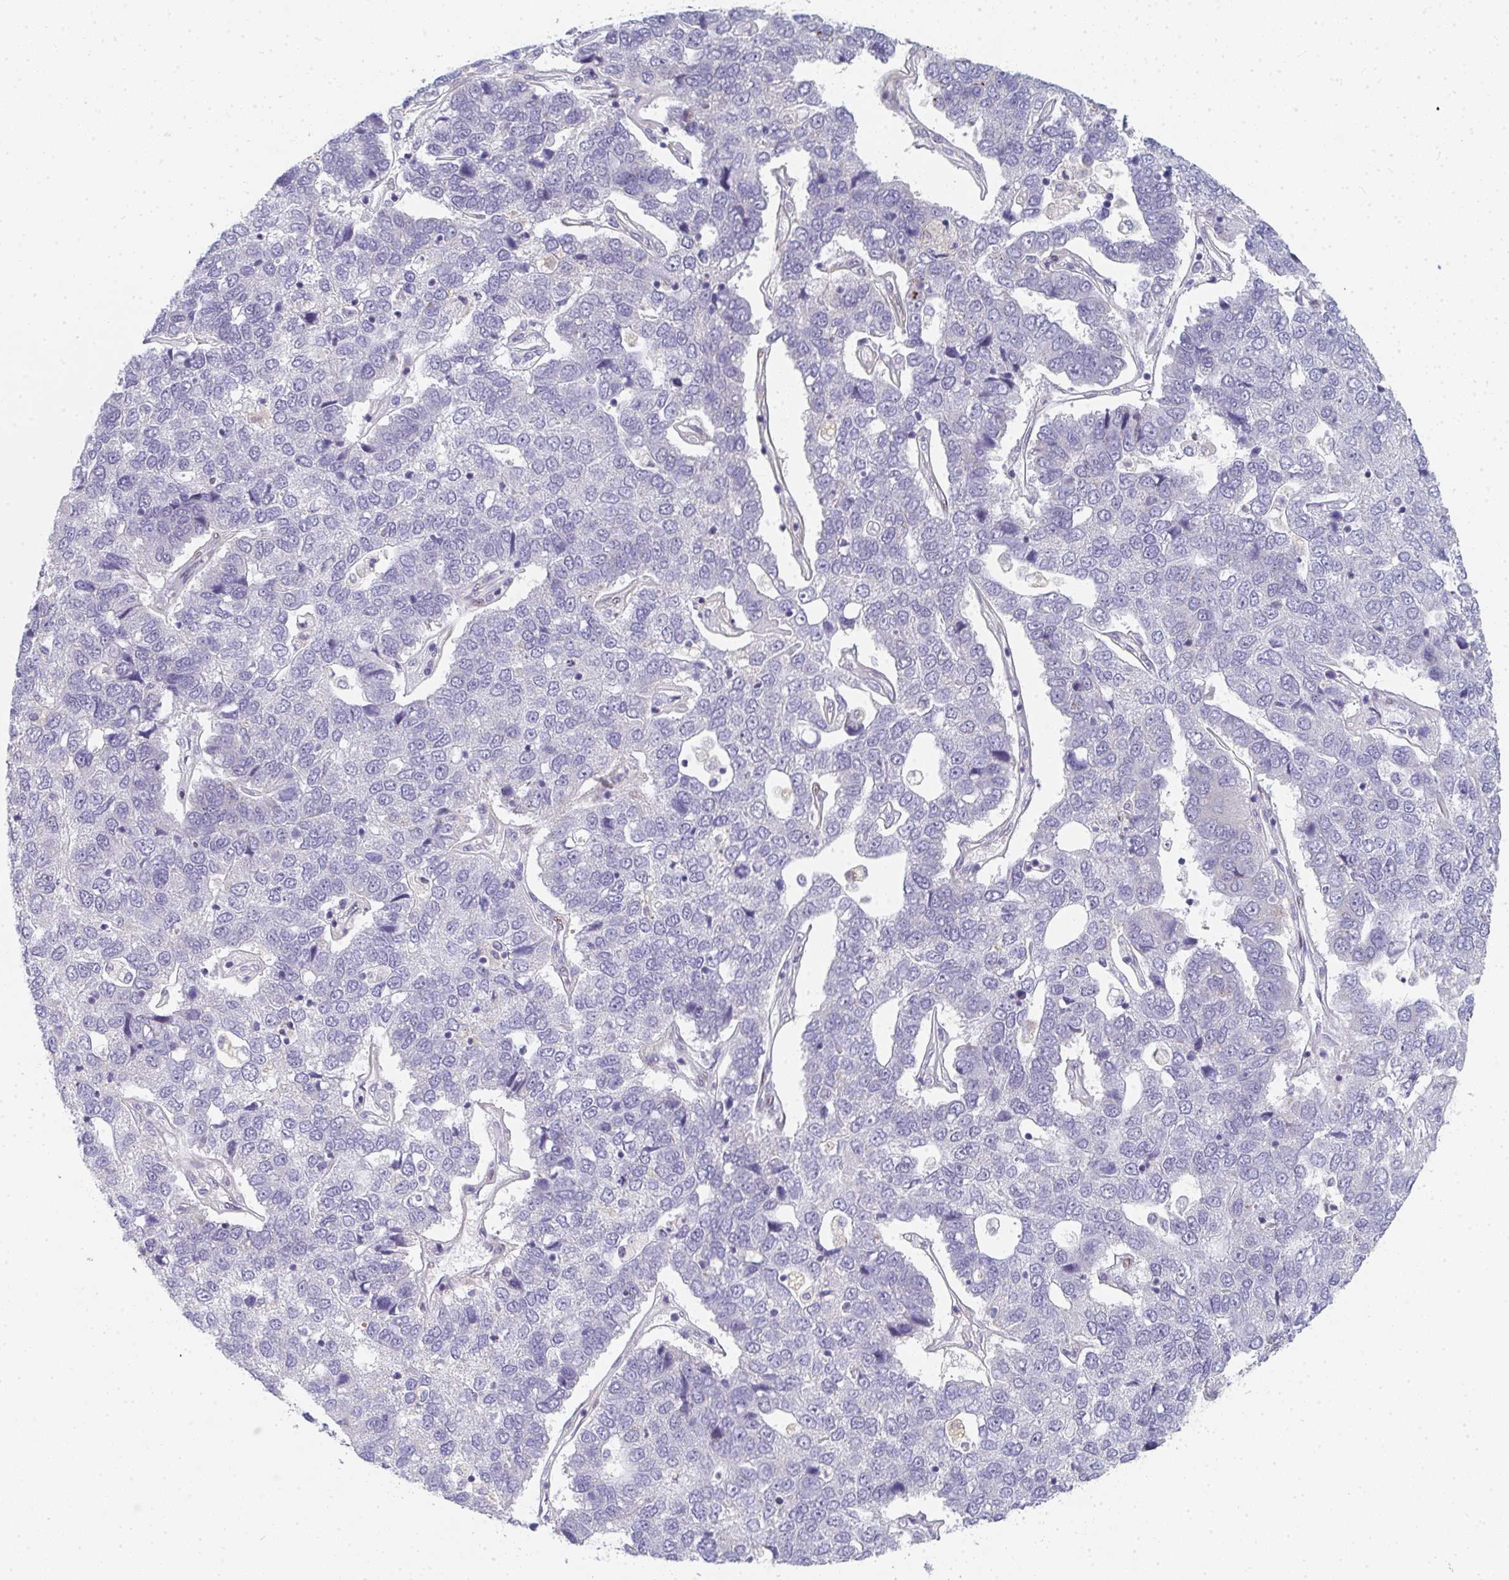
{"staining": {"intensity": "negative", "quantity": "none", "location": "none"}, "tissue": "pancreatic cancer", "cell_type": "Tumor cells", "image_type": "cancer", "snomed": [{"axis": "morphology", "description": "Adenocarcinoma, NOS"}, {"axis": "topography", "description": "Pancreas"}], "caption": "An image of pancreatic cancer (adenocarcinoma) stained for a protein reveals no brown staining in tumor cells.", "gene": "ZIC3", "patient": {"sex": "female", "age": 61}}